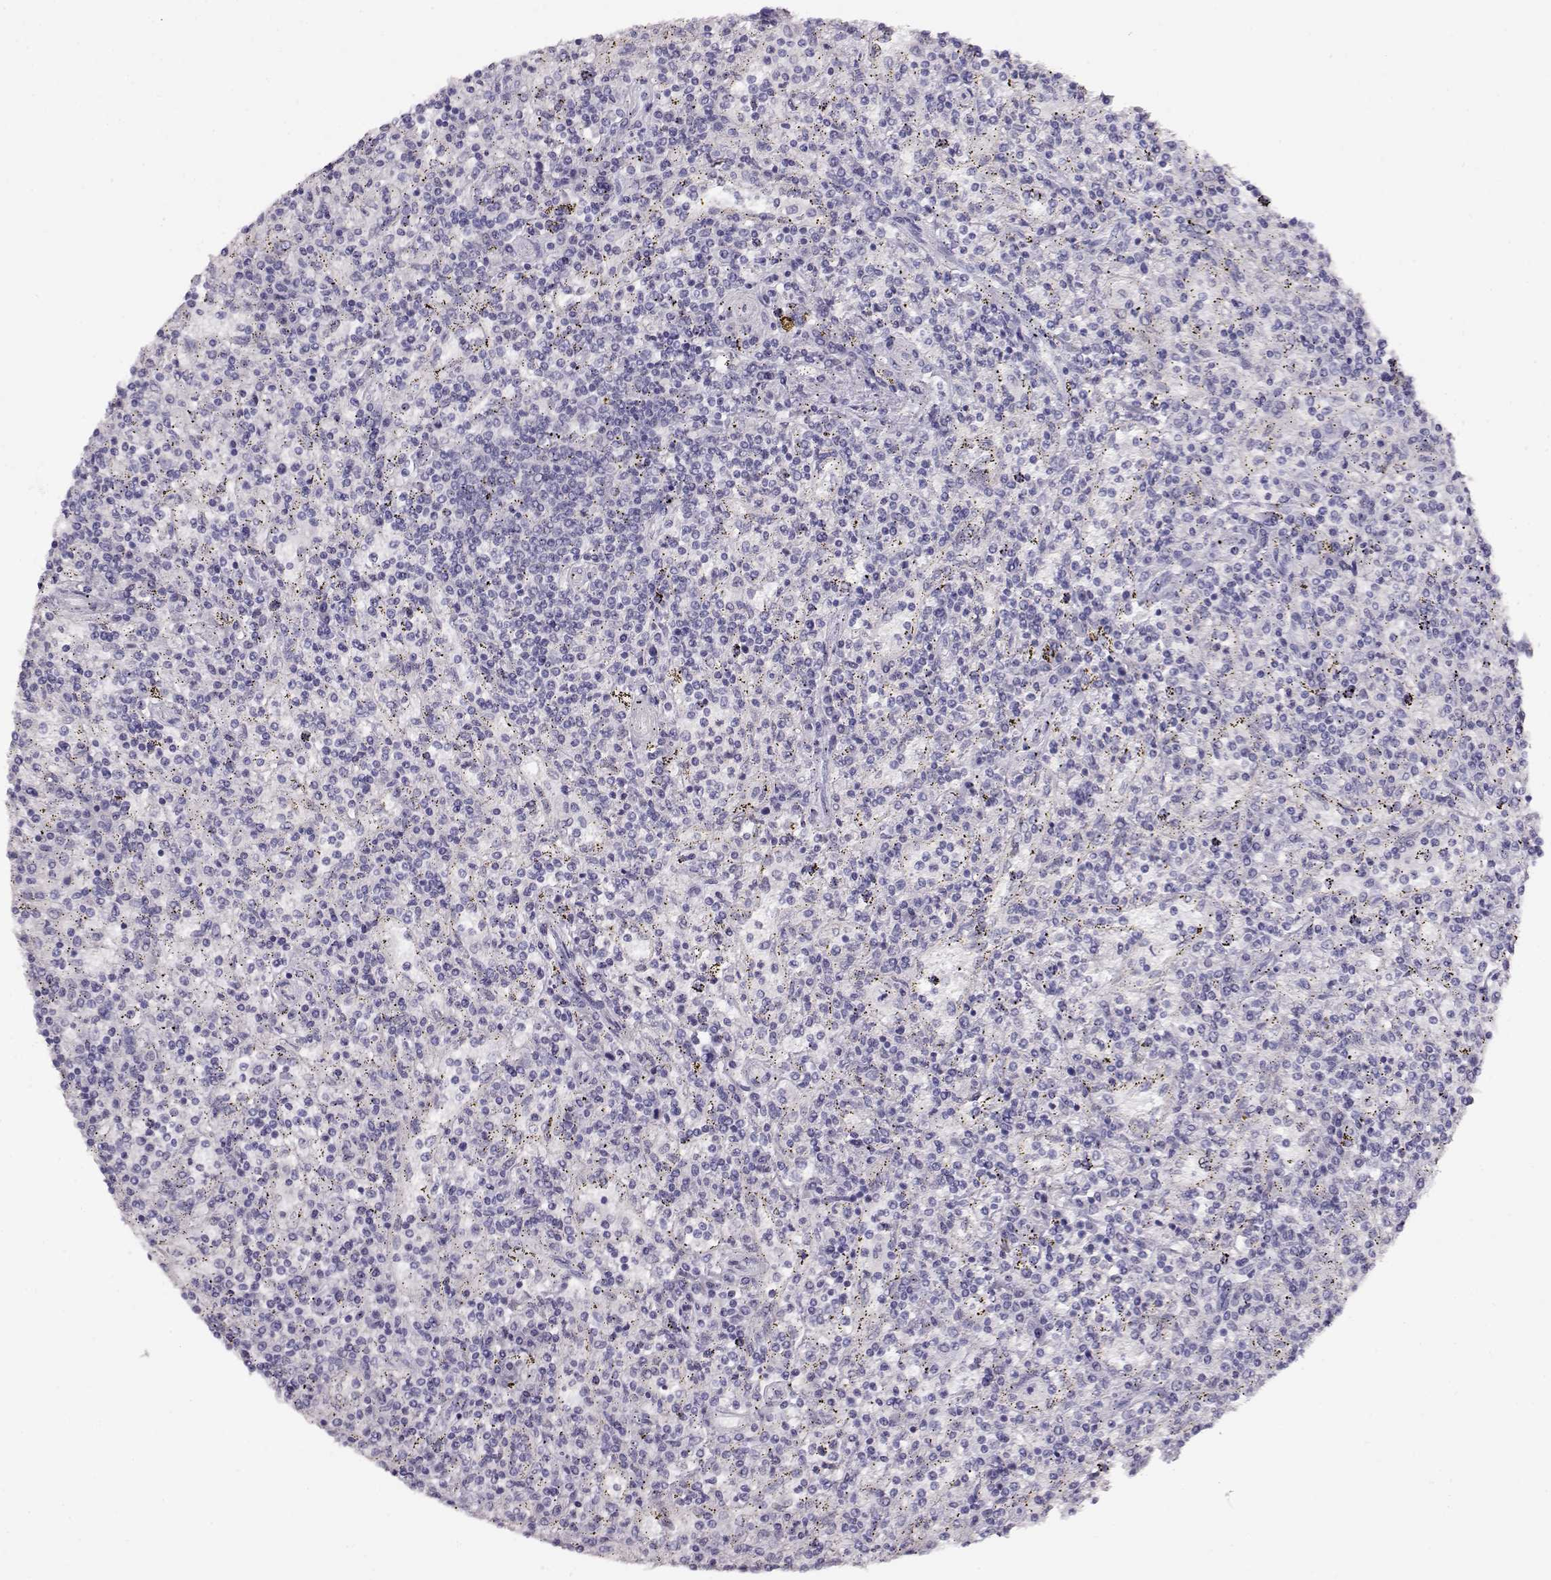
{"staining": {"intensity": "negative", "quantity": "none", "location": "none"}, "tissue": "lymphoma", "cell_type": "Tumor cells", "image_type": "cancer", "snomed": [{"axis": "morphology", "description": "Malignant lymphoma, non-Hodgkin's type, Low grade"}, {"axis": "topography", "description": "Spleen"}], "caption": "Malignant lymphoma, non-Hodgkin's type (low-grade) was stained to show a protein in brown. There is no significant positivity in tumor cells.", "gene": "NDRG4", "patient": {"sex": "male", "age": 62}}